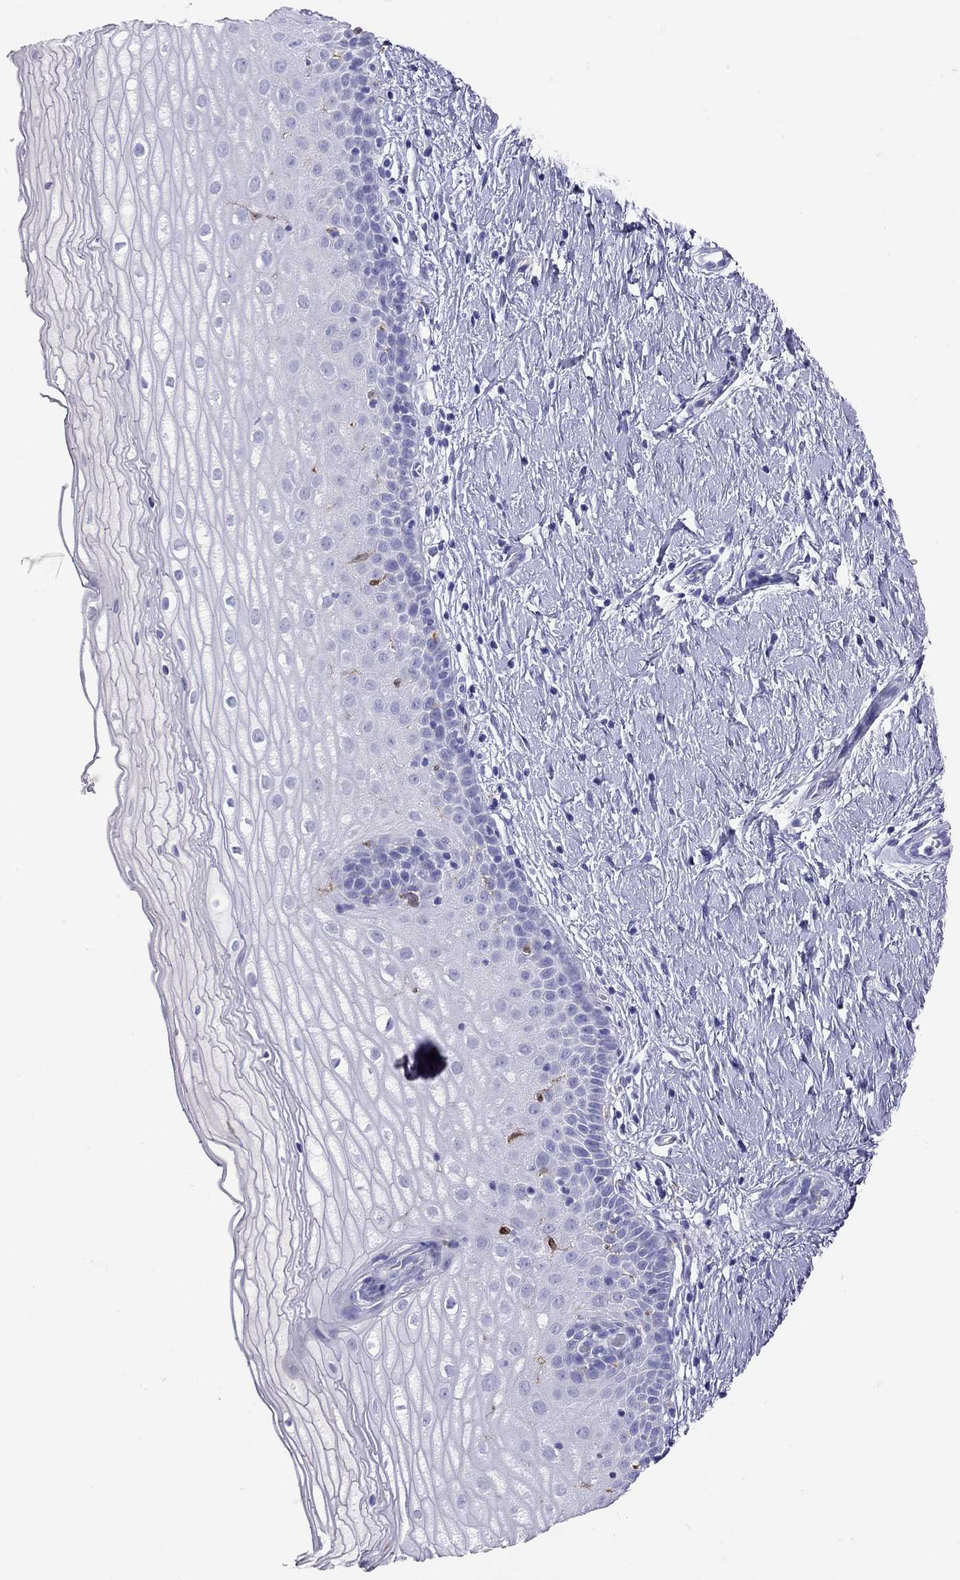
{"staining": {"intensity": "negative", "quantity": "none", "location": "none"}, "tissue": "cervix", "cell_type": "Glandular cells", "image_type": "normal", "snomed": [{"axis": "morphology", "description": "Normal tissue, NOS"}, {"axis": "topography", "description": "Cervix"}], "caption": "Immunohistochemistry (IHC) micrograph of unremarkable cervix stained for a protein (brown), which shows no positivity in glandular cells.", "gene": "HLA", "patient": {"sex": "female", "age": 37}}